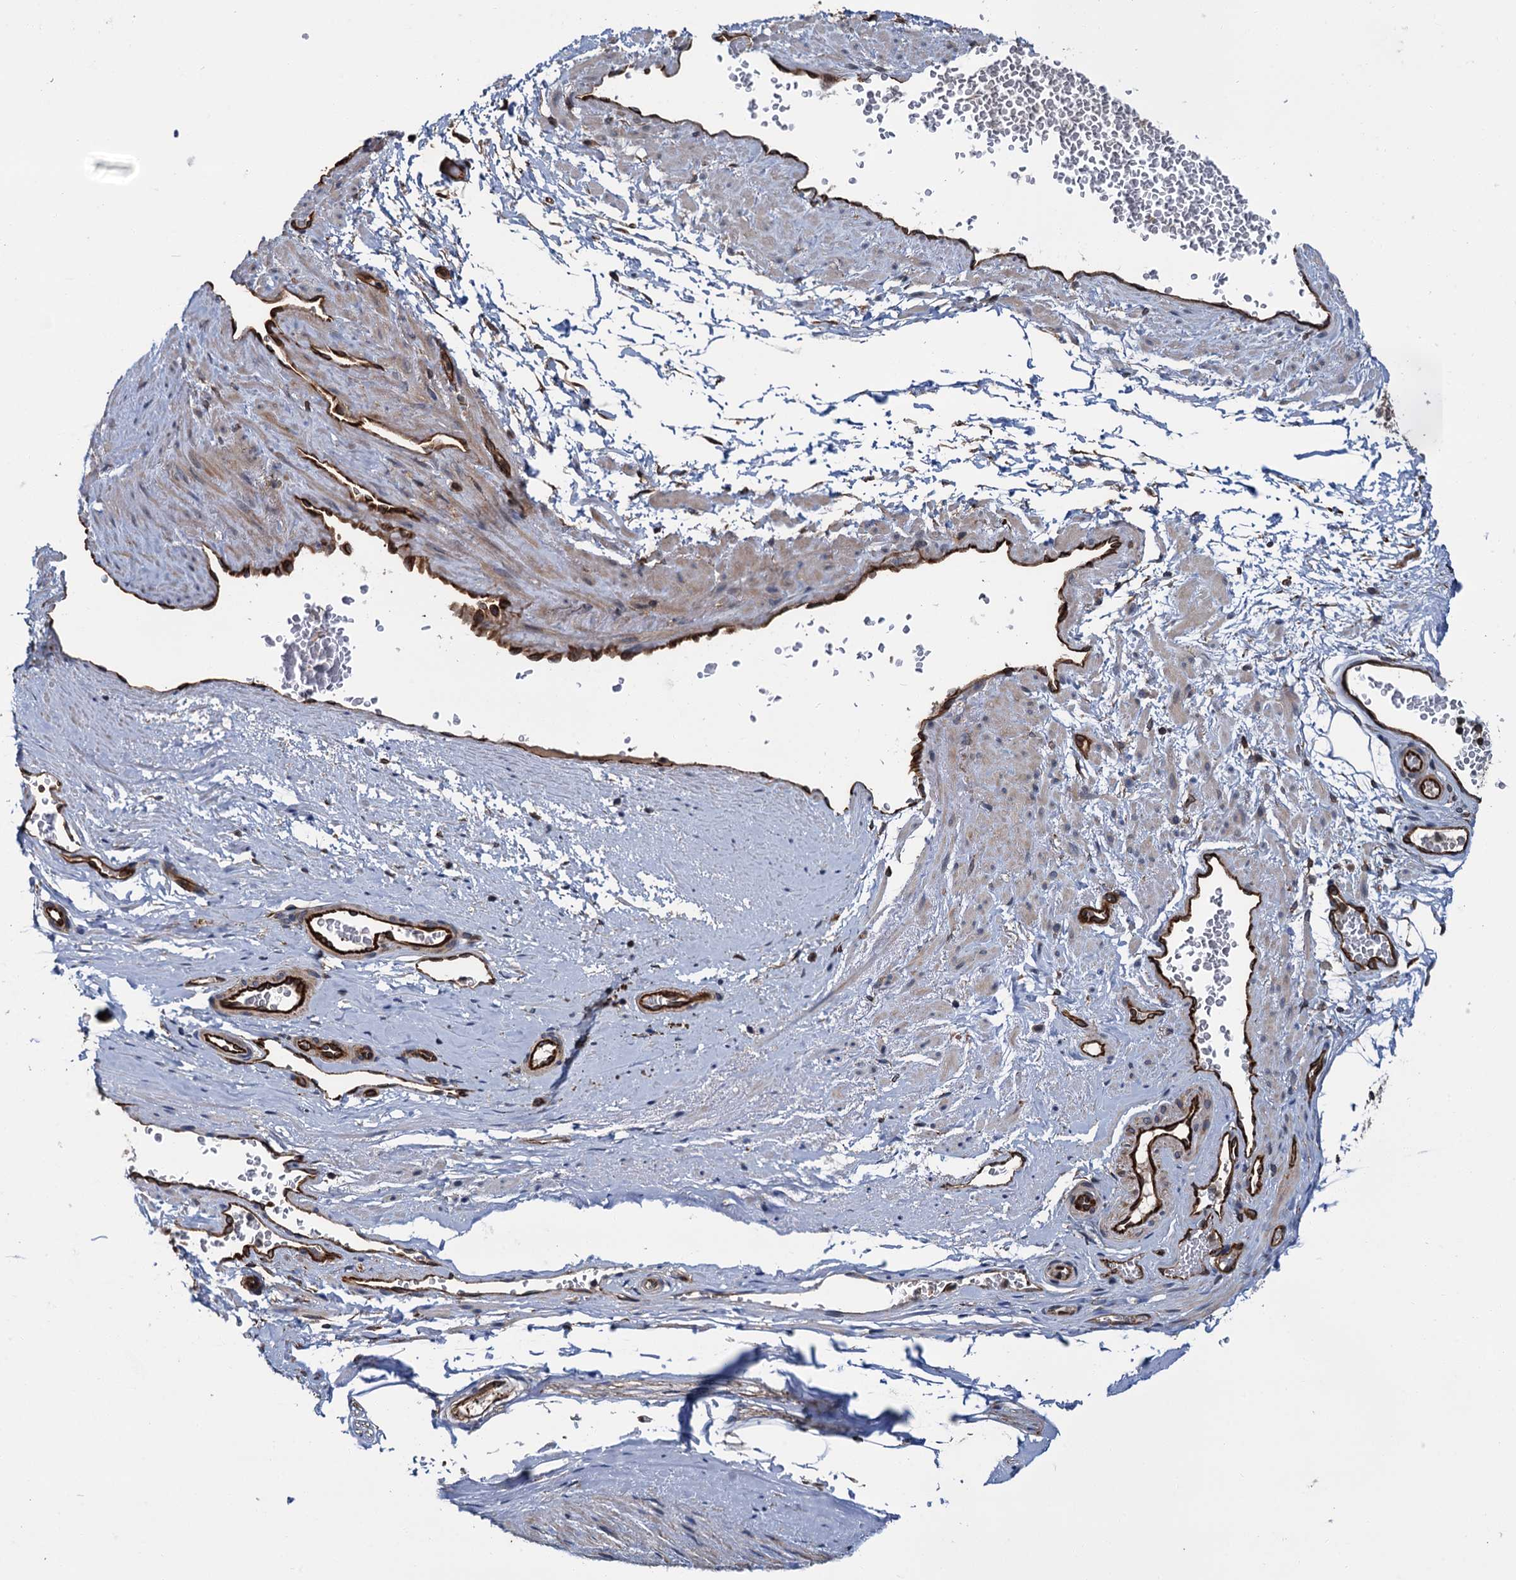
{"staining": {"intensity": "negative", "quantity": "none", "location": "none"}, "tissue": "adipose tissue", "cell_type": "Adipocytes", "image_type": "normal", "snomed": [{"axis": "morphology", "description": "Normal tissue, NOS"}, {"axis": "morphology", "description": "Adenocarcinoma, Low grade"}, {"axis": "topography", "description": "Prostate"}, {"axis": "topography", "description": "Peripheral nerve tissue"}], "caption": "Protein analysis of unremarkable adipose tissue shows no significant expression in adipocytes. Brightfield microscopy of IHC stained with DAB (brown) and hematoxylin (blue), captured at high magnification.", "gene": "ZFYVE19", "patient": {"sex": "male", "age": 63}}